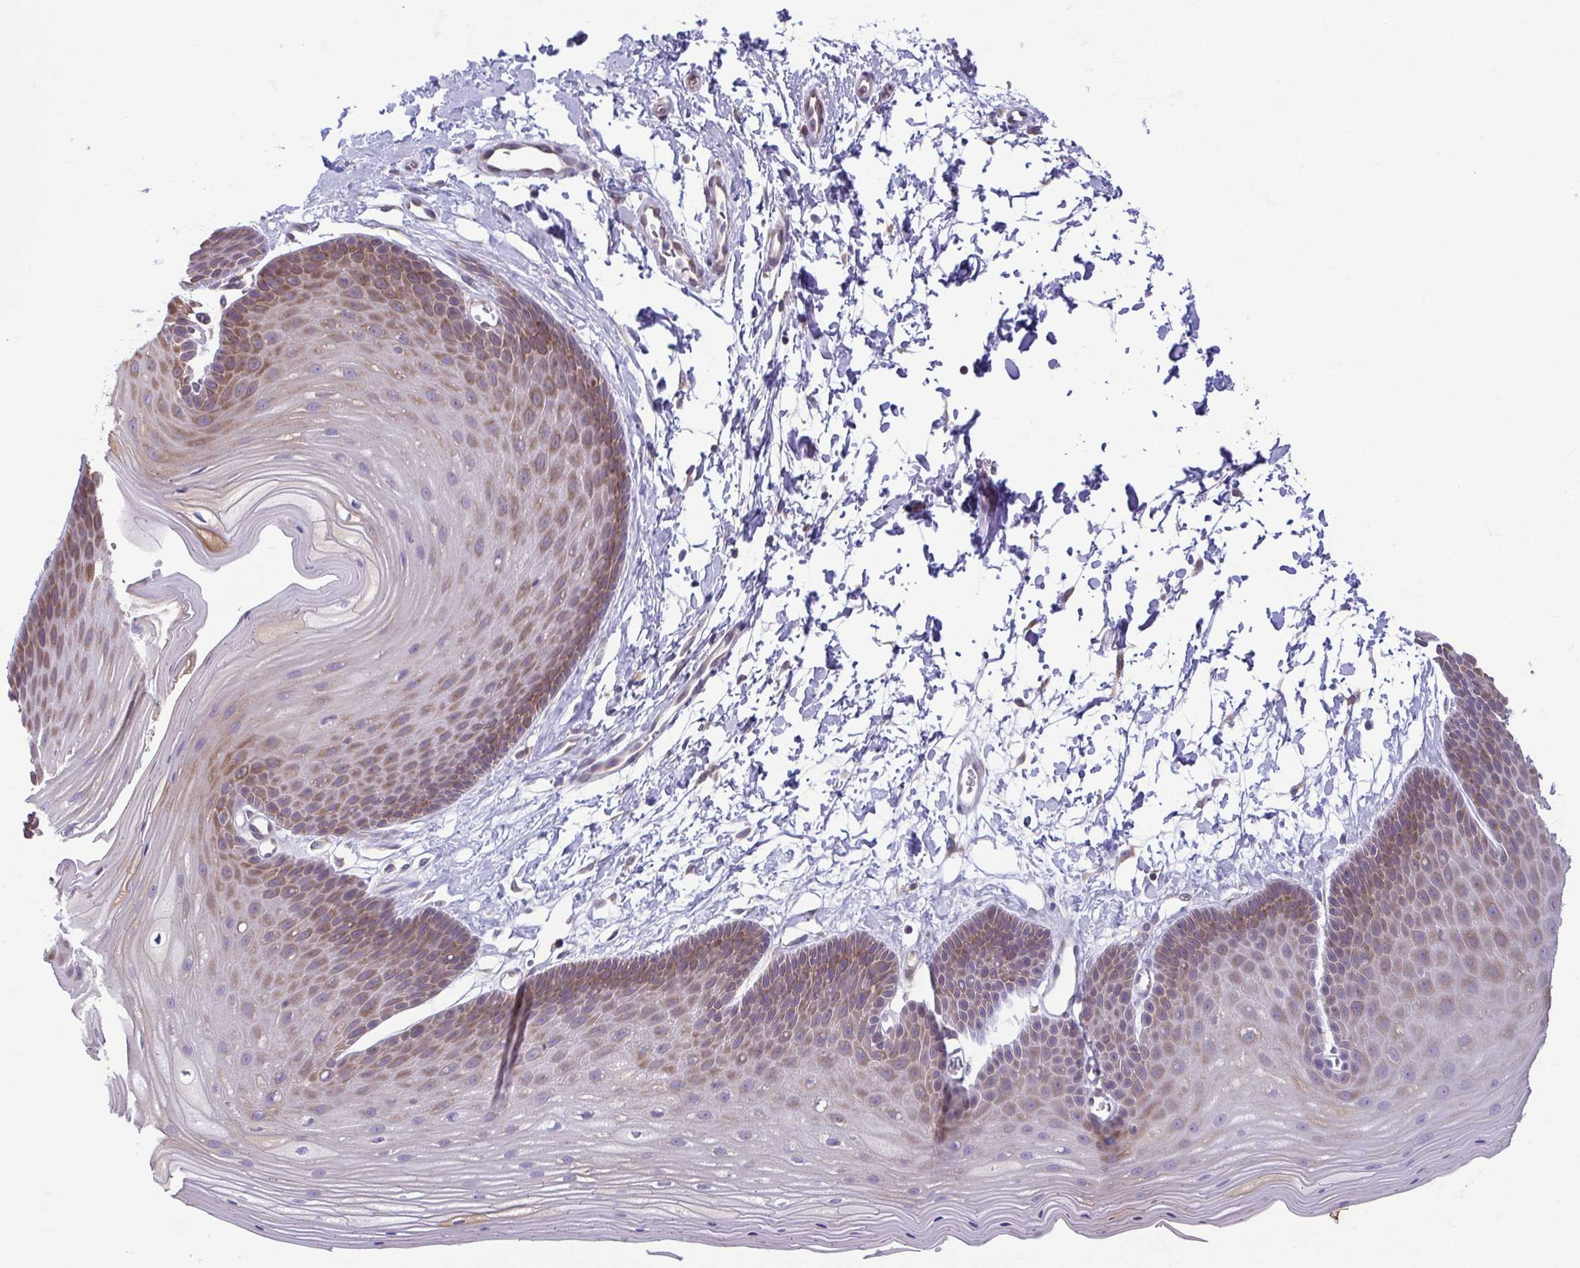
{"staining": {"intensity": "moderate", "quantity": ">75%", "location": "cytoplasmic/membranous"}, "tissue": "skin", "cell_type": "Epidermal cells", "image_type": "normal", "snomed": [{"axis": "morphology", "description": "Normal tissue, NOS"}, {"axis": "topography", "description": "Anal"}], "caption": "Moderate cytoplasmic/membranous positivity is identified in about >75% of epidermal cells in benign skin.", "gene": "TMEM108", "patient": {"sex": "male", "age": 53}}